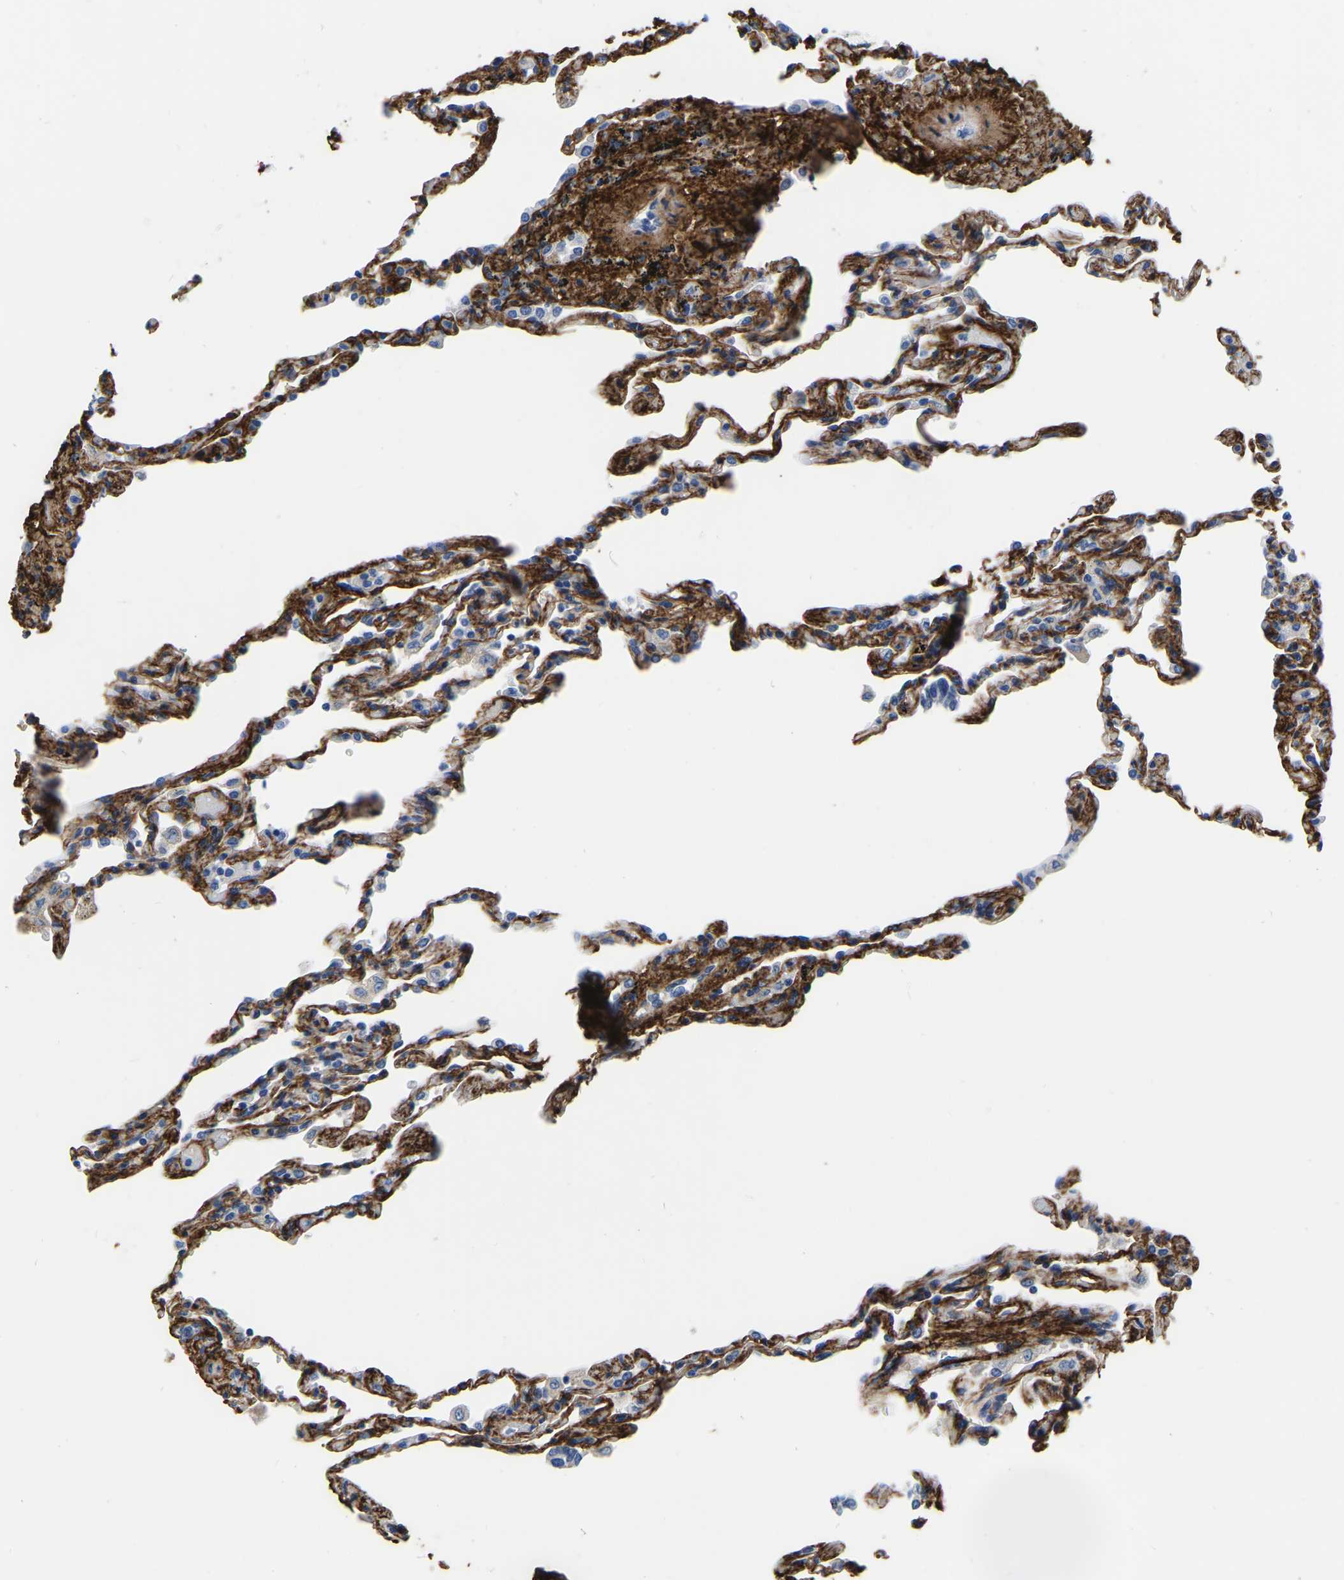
{"staining": {"intensity": "negative", "quantity": "none", "location": "none"}, "tissue": "lung", "cell_type": "Alveolar cells", "image_type": "normal", "snomed": [{"axis": "morphology", "description": "Normal tissue, NOS"}, {"axis": "topography", "description": "Lung"}], "caption": "Immunohistochemistry (IHC) image of benign human lung stained for a protein (brown), which exhibits no staining in alveolar cells. (Stains: DAB immunohistochemistry with hematoxylin counter stain, Microscopy: brightfield microscopy at high magnification).", "gene": "COL6A1", "patient": {"sex": "male", "age": 59}}